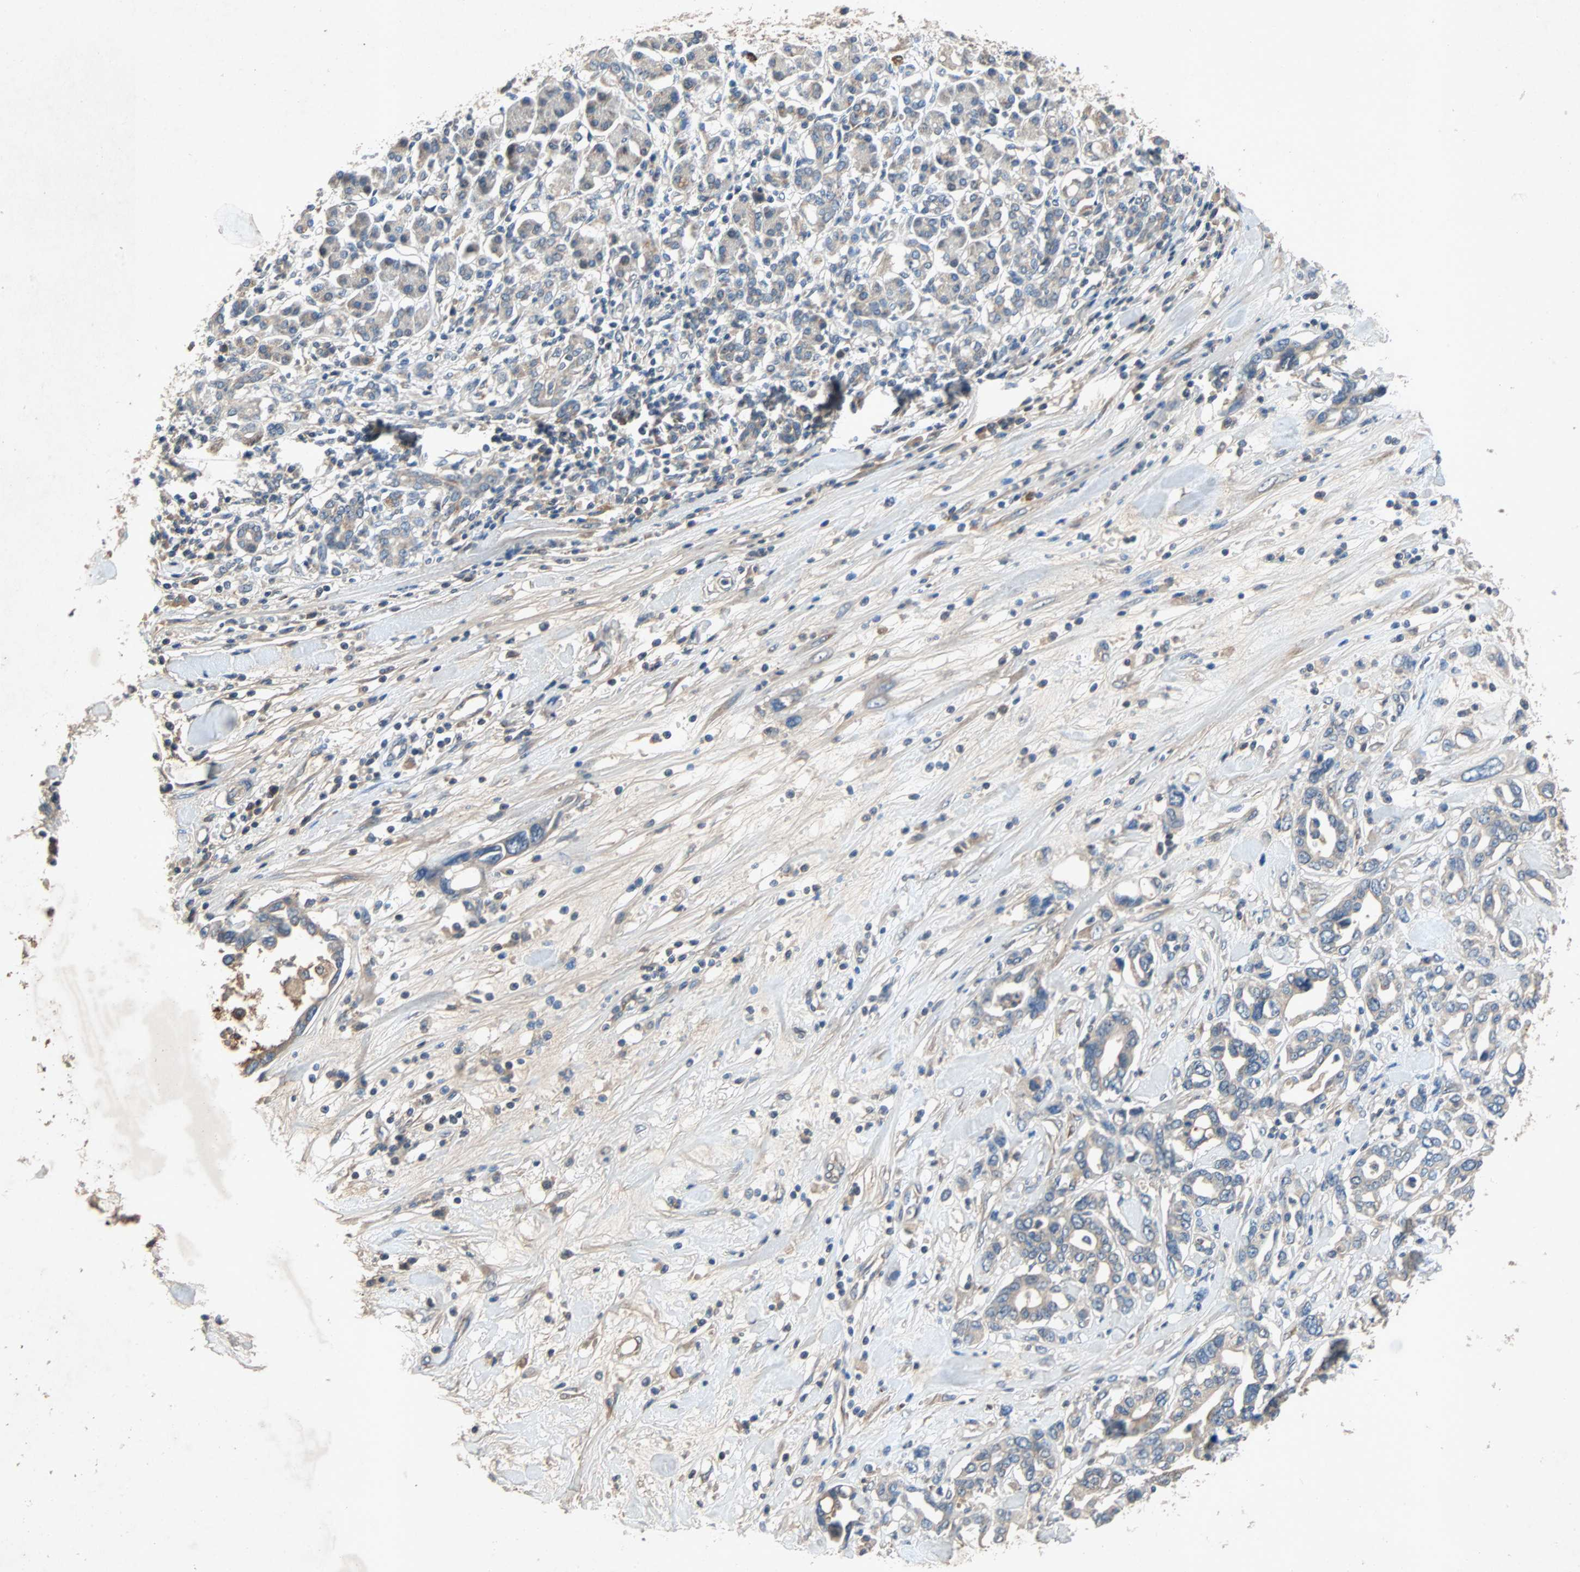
{"staining": {"intensity": "weak", "quantity": ">75%", "location": "cytoplasmic/membranous"}, "tissue": "pancreatic cancer", "cell_type": "Tumor cells", "image_type": "cancer", "snomed": [{"axis": "morphology", "description": "Adenocarcinoma, NOS"}, {"axis": "topography", "description": "Pancreas"}], "caption": "Adenocarcinoma (pancreatic) tissue displays weak cytoplasmic/membranous staining in about >75% of tumor cells", "gene": "XYLT1", "patient": {"sex": "female", "age": 57}}